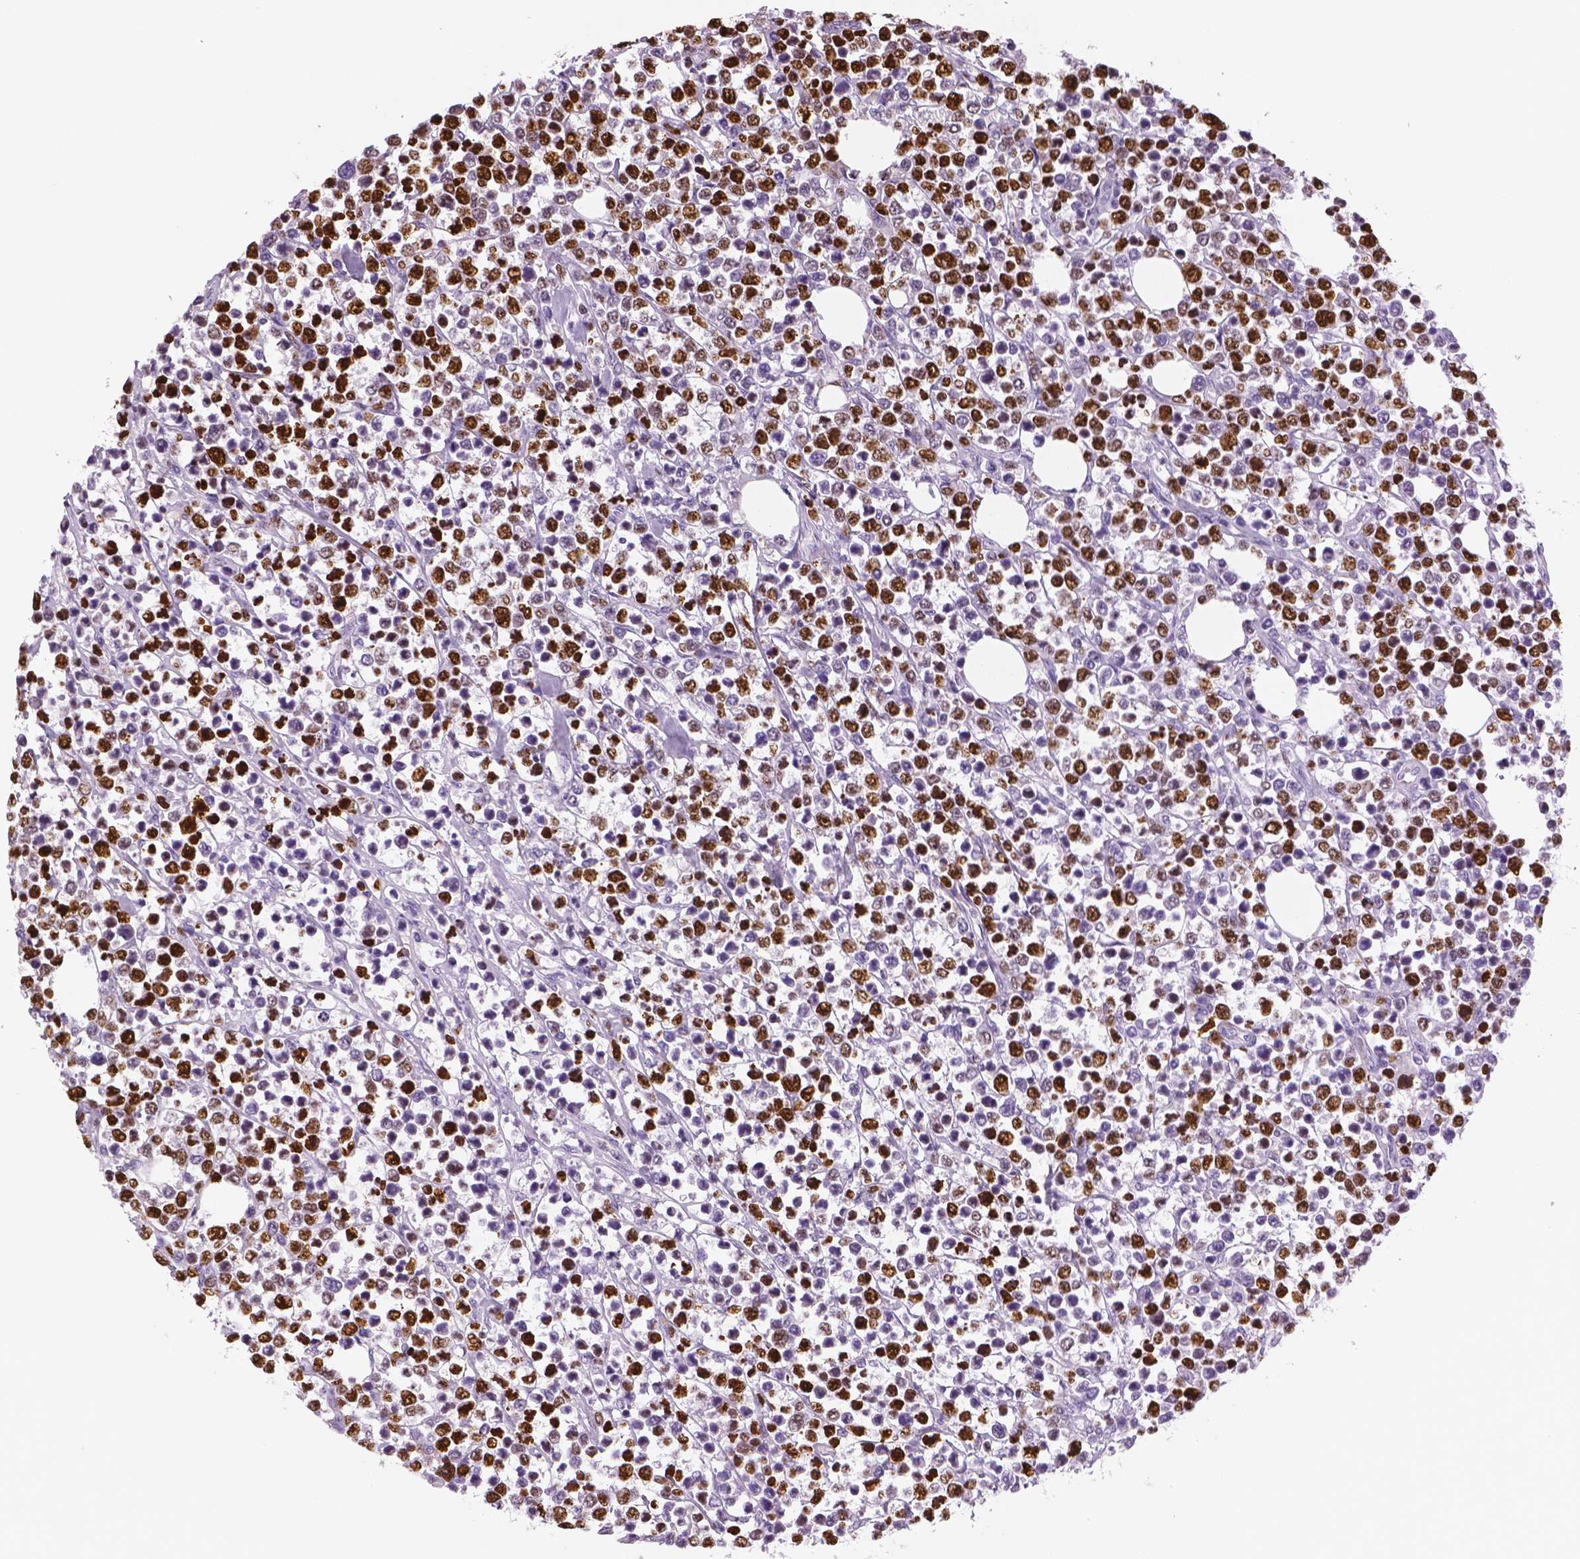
{"staining": {"intensity": "strong", "quantity": "25%-75%", "location": "nuclear"}, "tissue": "lymphoma", "cell_type": "Tumor cells", "image_type": "cancer", "snomed": [{"axis": "morphology", "description": "Malignant lymphoma, non-Hodgkin's type, High grade"}, {"axis": "topography", "description": "Soft tissue"}], "caption": "Protein staining of lymphoma tissue shows strong nuclear expression in about 25%-75% of tumor cells. (DAB IHC, brown staining for protein, blue staining for nuclei).", "gene": "MKI67", "patient": {"sex": "female", "age": 56}}